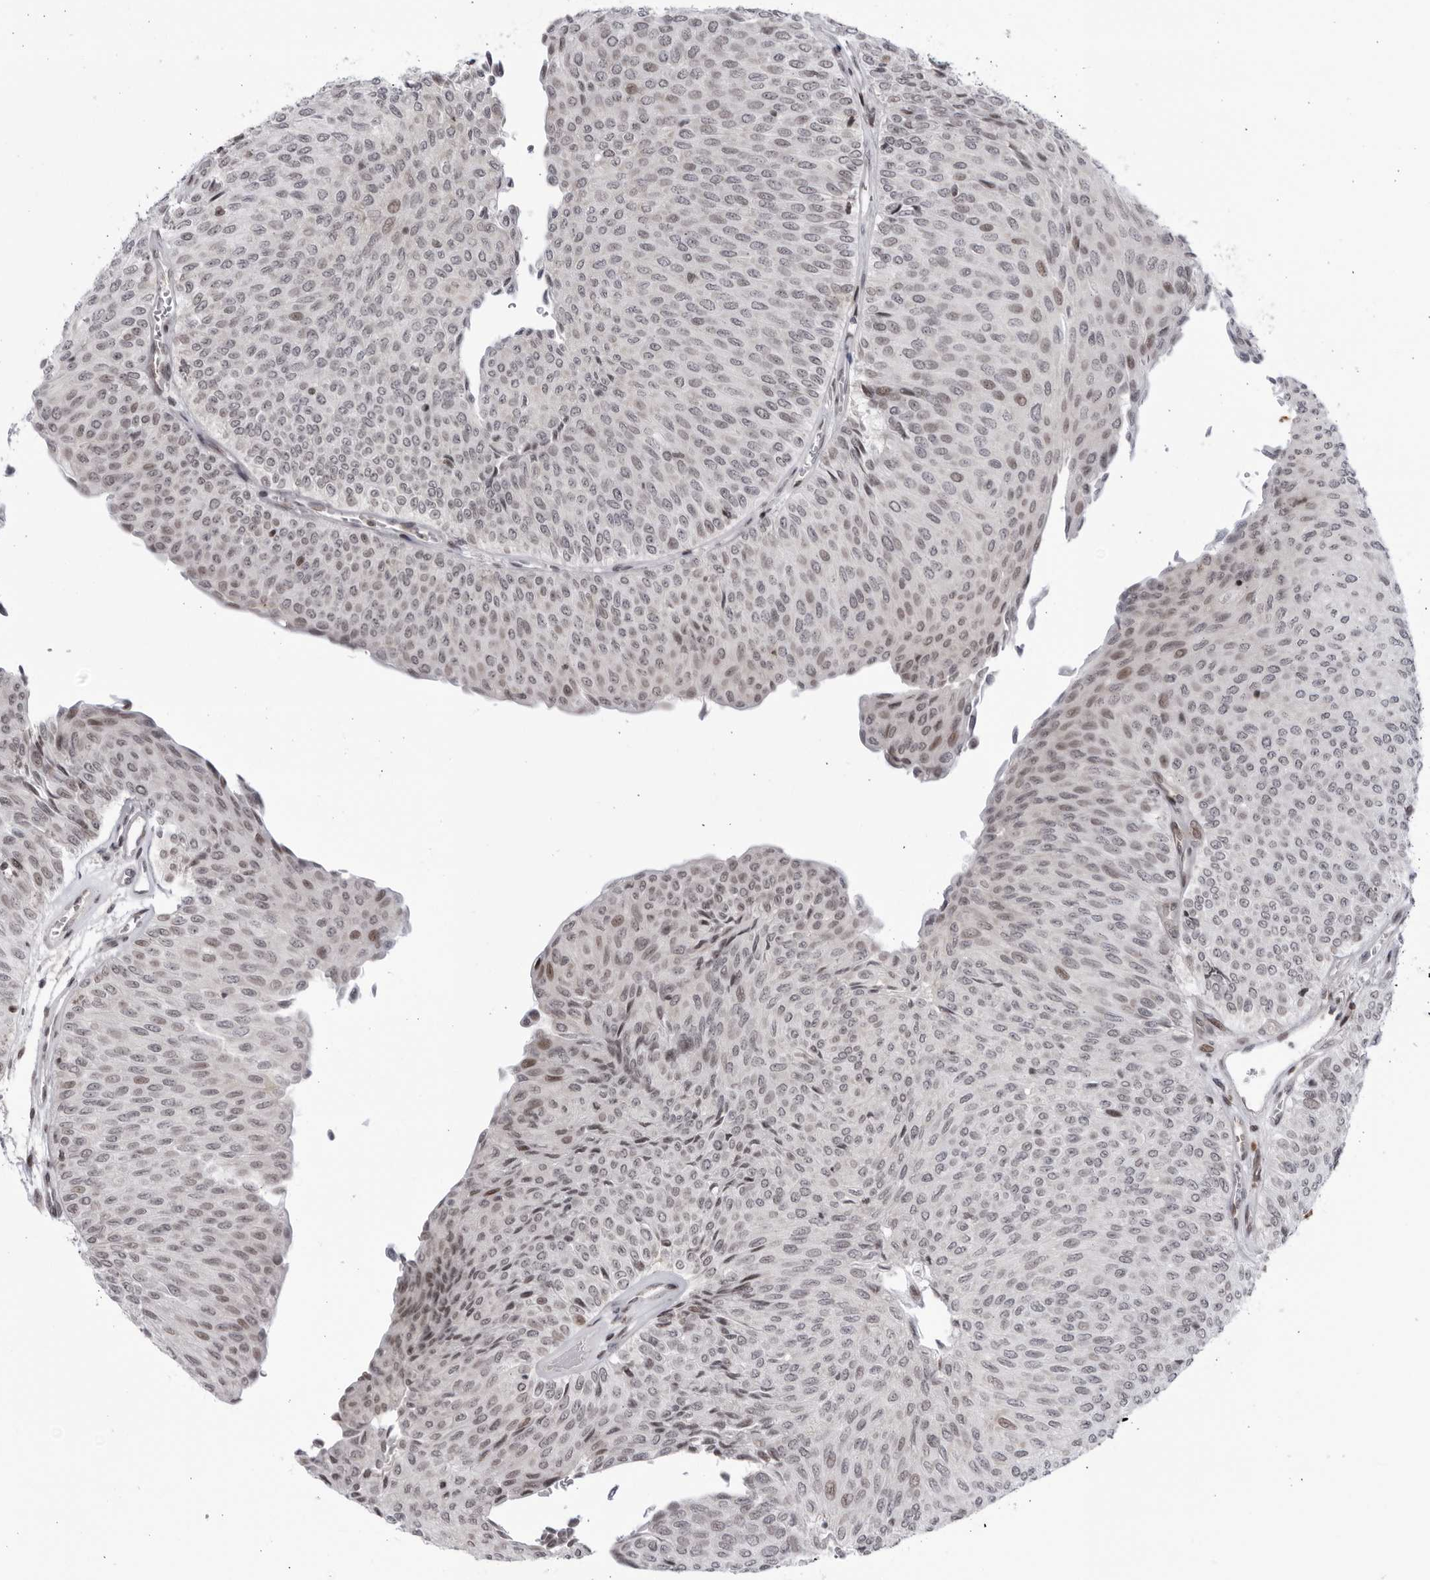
{"staining": {"intensity": "weak", "quantity": "<25%", "location": "nuclear"}, "tissue": "urothelial cancer", "cell_type": "Tumor cells", "image_type": "cancer", "snomed": [{"axis": "morphology", "description": "Urothelial carcinoma, Low grade"}, {"axis": "topography", "description": "Urinary bladder"}], "caption": "A micrograph of urothelial cancer stained for a protein shows no brown staining in tumor cells. The staining was performed using DAB (3,3'-diaminobenzidine) to visualize the protein expression in brown, while the nuclei were stained in blue with hematoxylin (Magnification: 20x).", "gene": "DTL", "patient": {"sex": "male", "age": 78}}